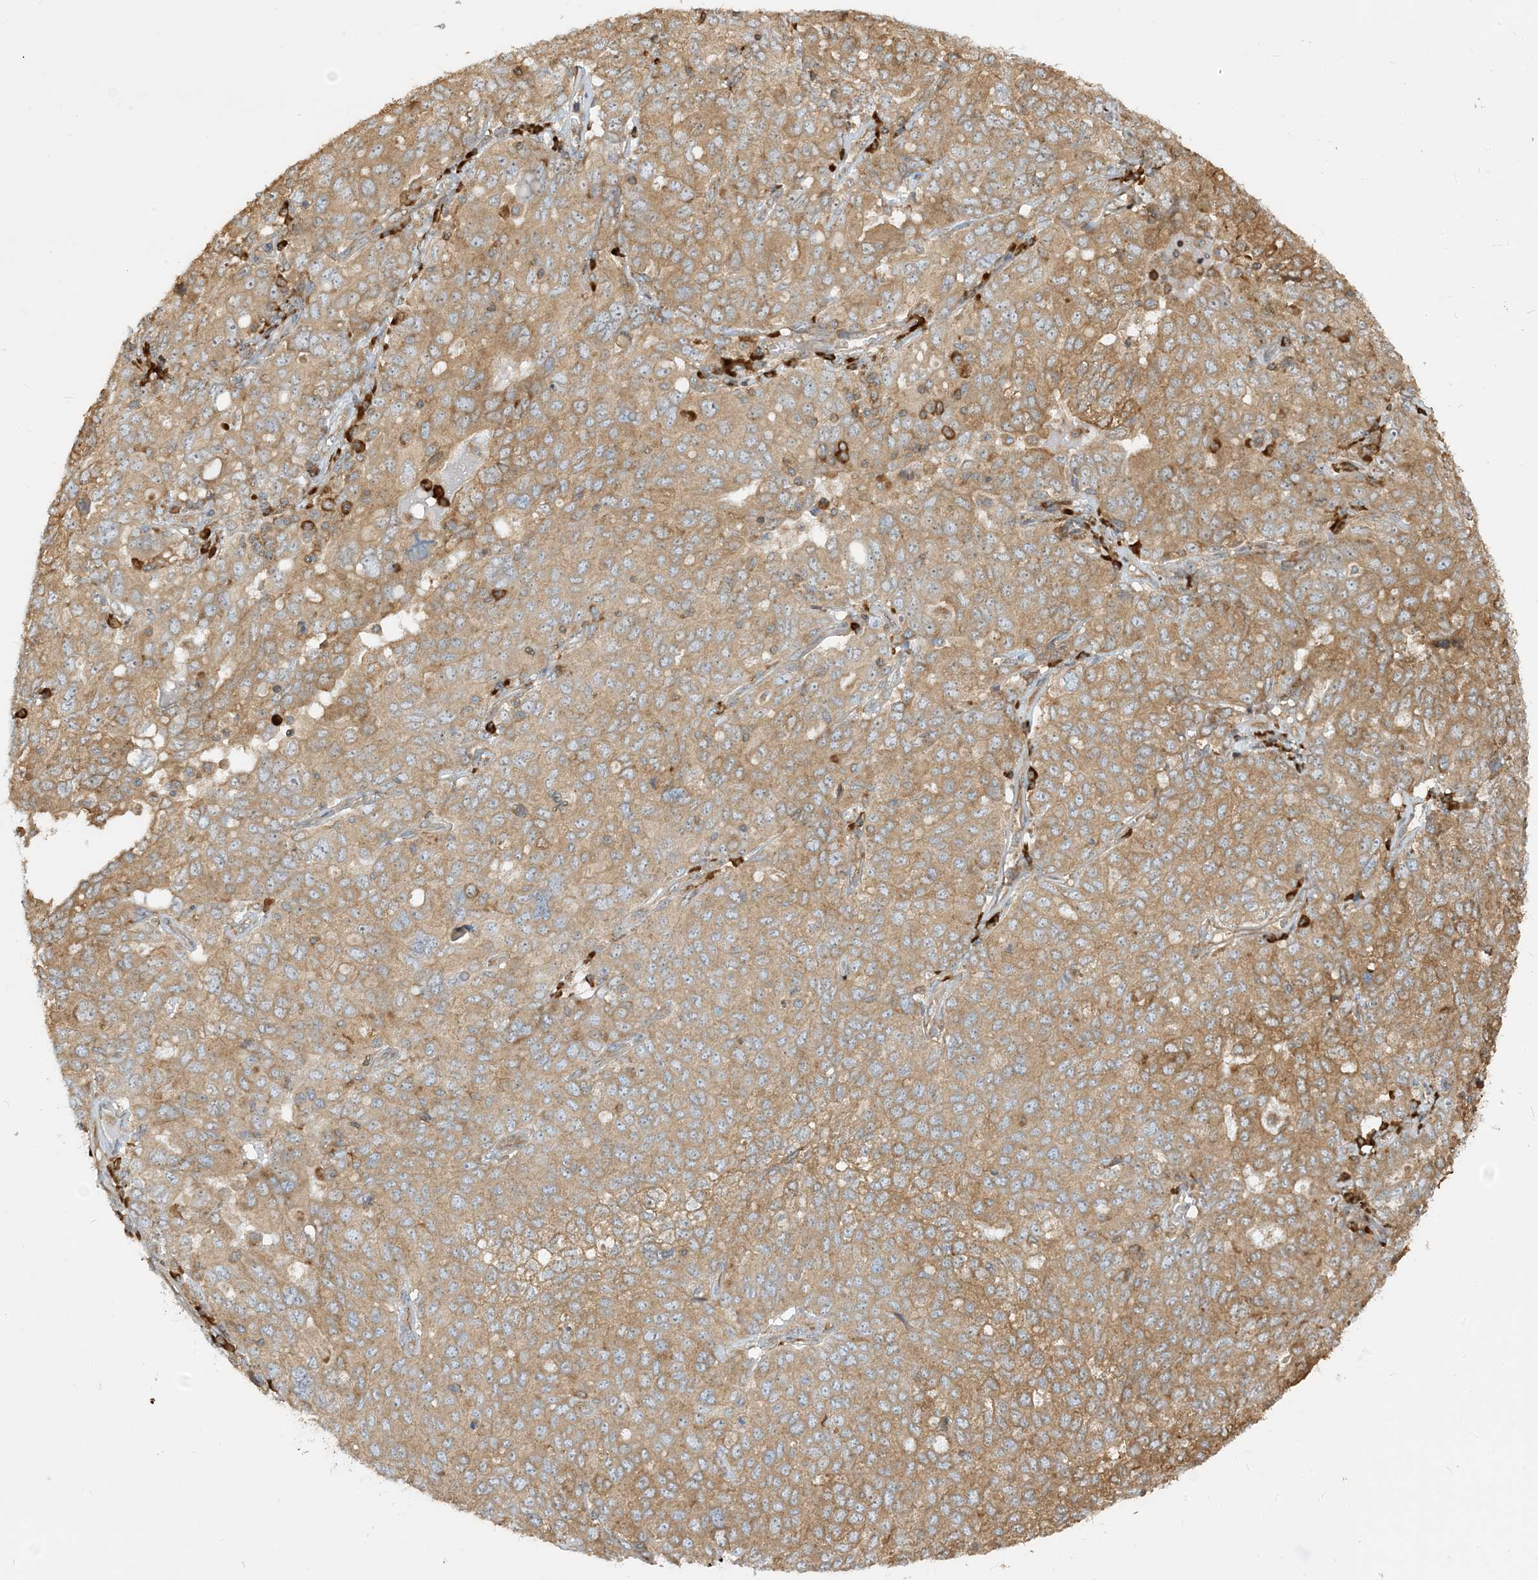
{"staining": {"intensity": "moderate", "quantity": ">75%", "location": "cytoplasmic/membranous"}, "tissue": "ovarian cancer", "cell_type": "Tumor cells", "image_type": "cancer", "snomed": [{"axis": "morphology", "description": "Carcinoma, endometroid"}, {"axis": "topography", "description": "Ovary"}], "caption": "The image shows a brown stain indicating the presence of a protein in the cytoplasmic/membranous of tumor cells in endometroid carcinoma (ovarian).", "gene": "SRP72", "patient": {"sex": "female", "age": 62}}